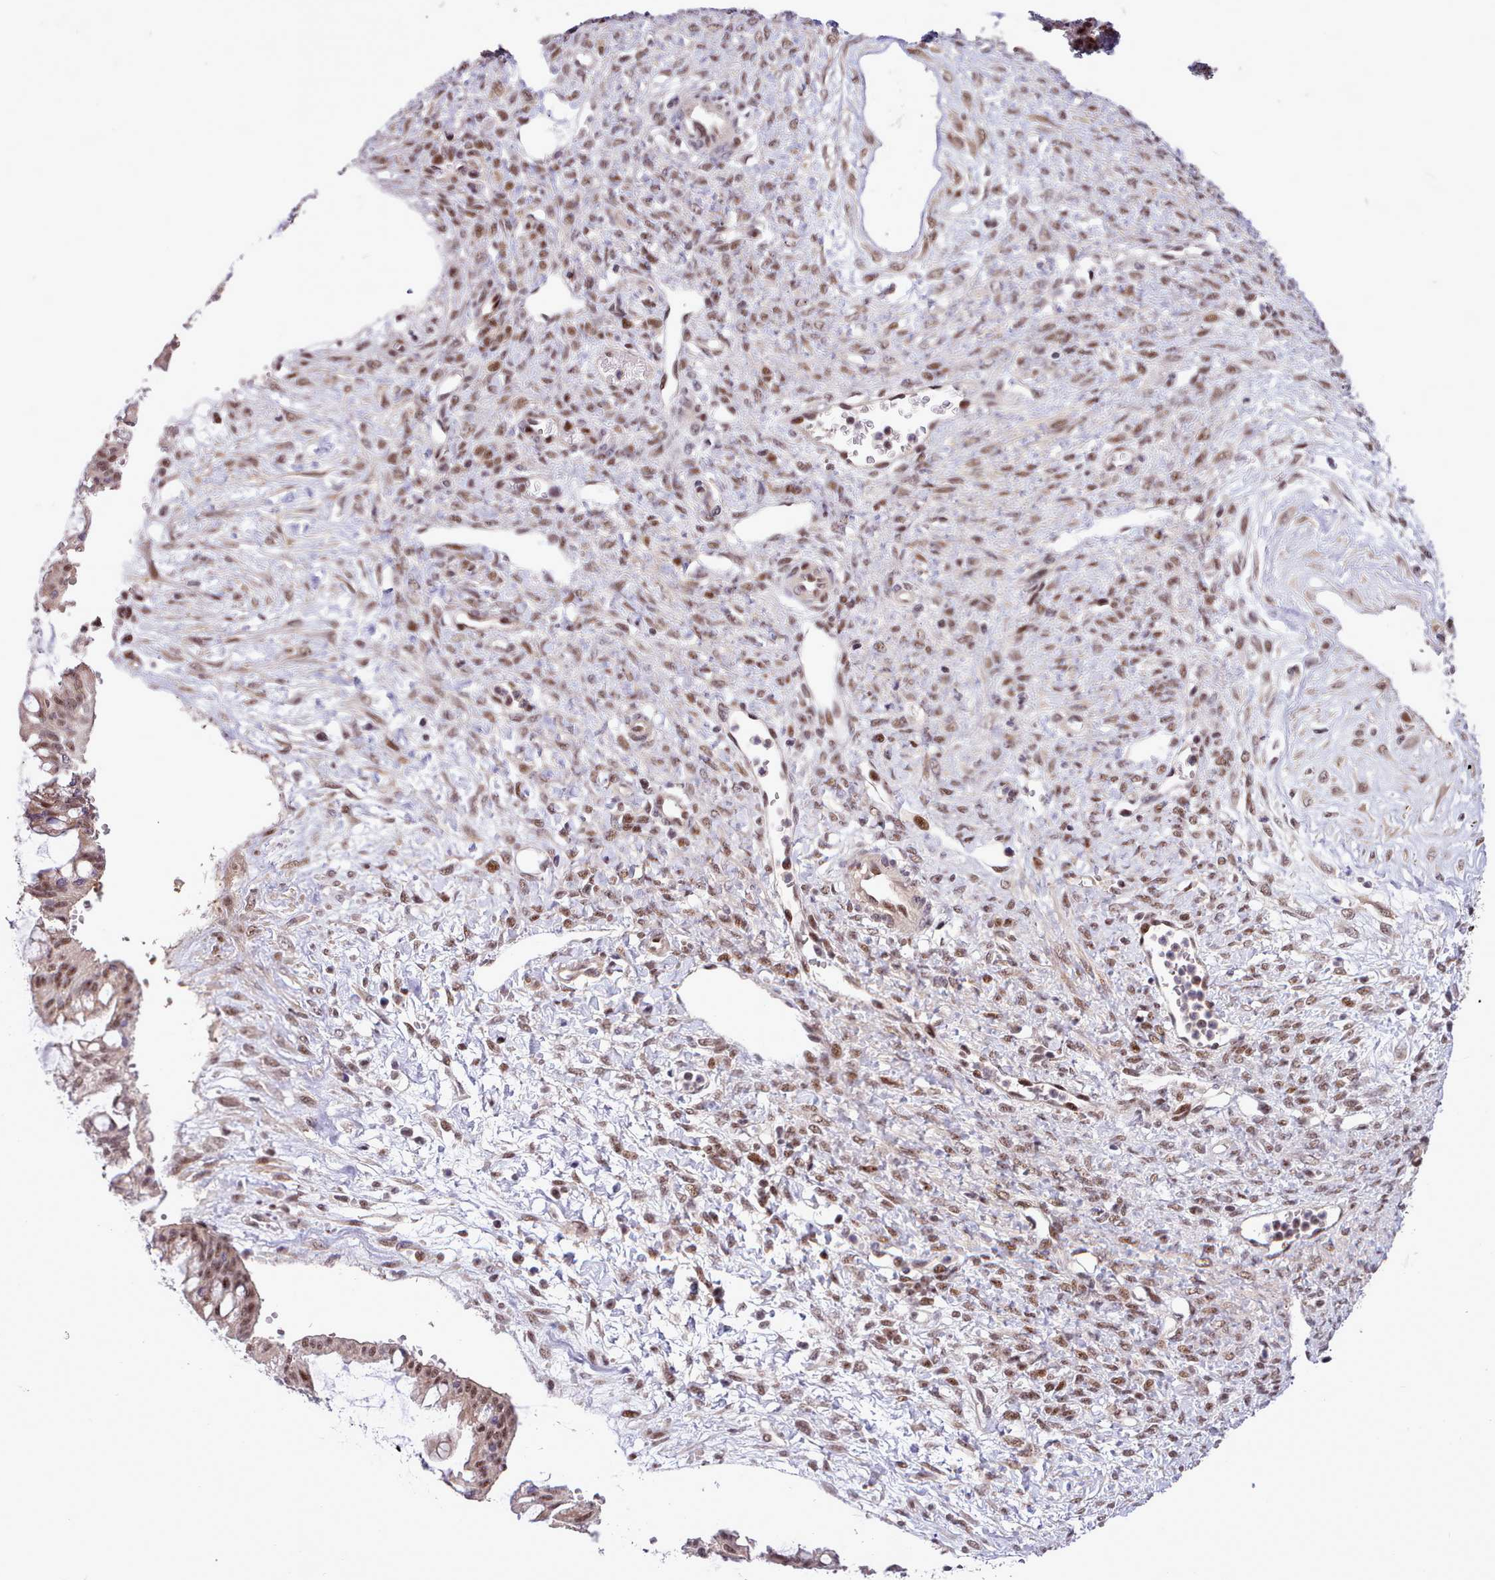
{"staining": {"intensity": "moderate", "quantity": ">75%", "location": "nuclear"}, "tissue": "ovarian cancer", "cell_type": "Tumor cells", "image_type": "cancer", "snomed": [{"axis": "morphology", "description": "Cystadenocarcinoma, mucinous, NOS"}, {"axis": "topography", "description": "Ovary"}], "caption": "Protein staining of ovarian cancer (mucinous cystadenocarcinoma) tissue displays moderate nuclear positivity in approximately >75% of tumor cells. (DAB IHC with brightfield microscopy, high magnification).", "gene": "HOXB7", "patient": {"sex": "female", "age": 73}}